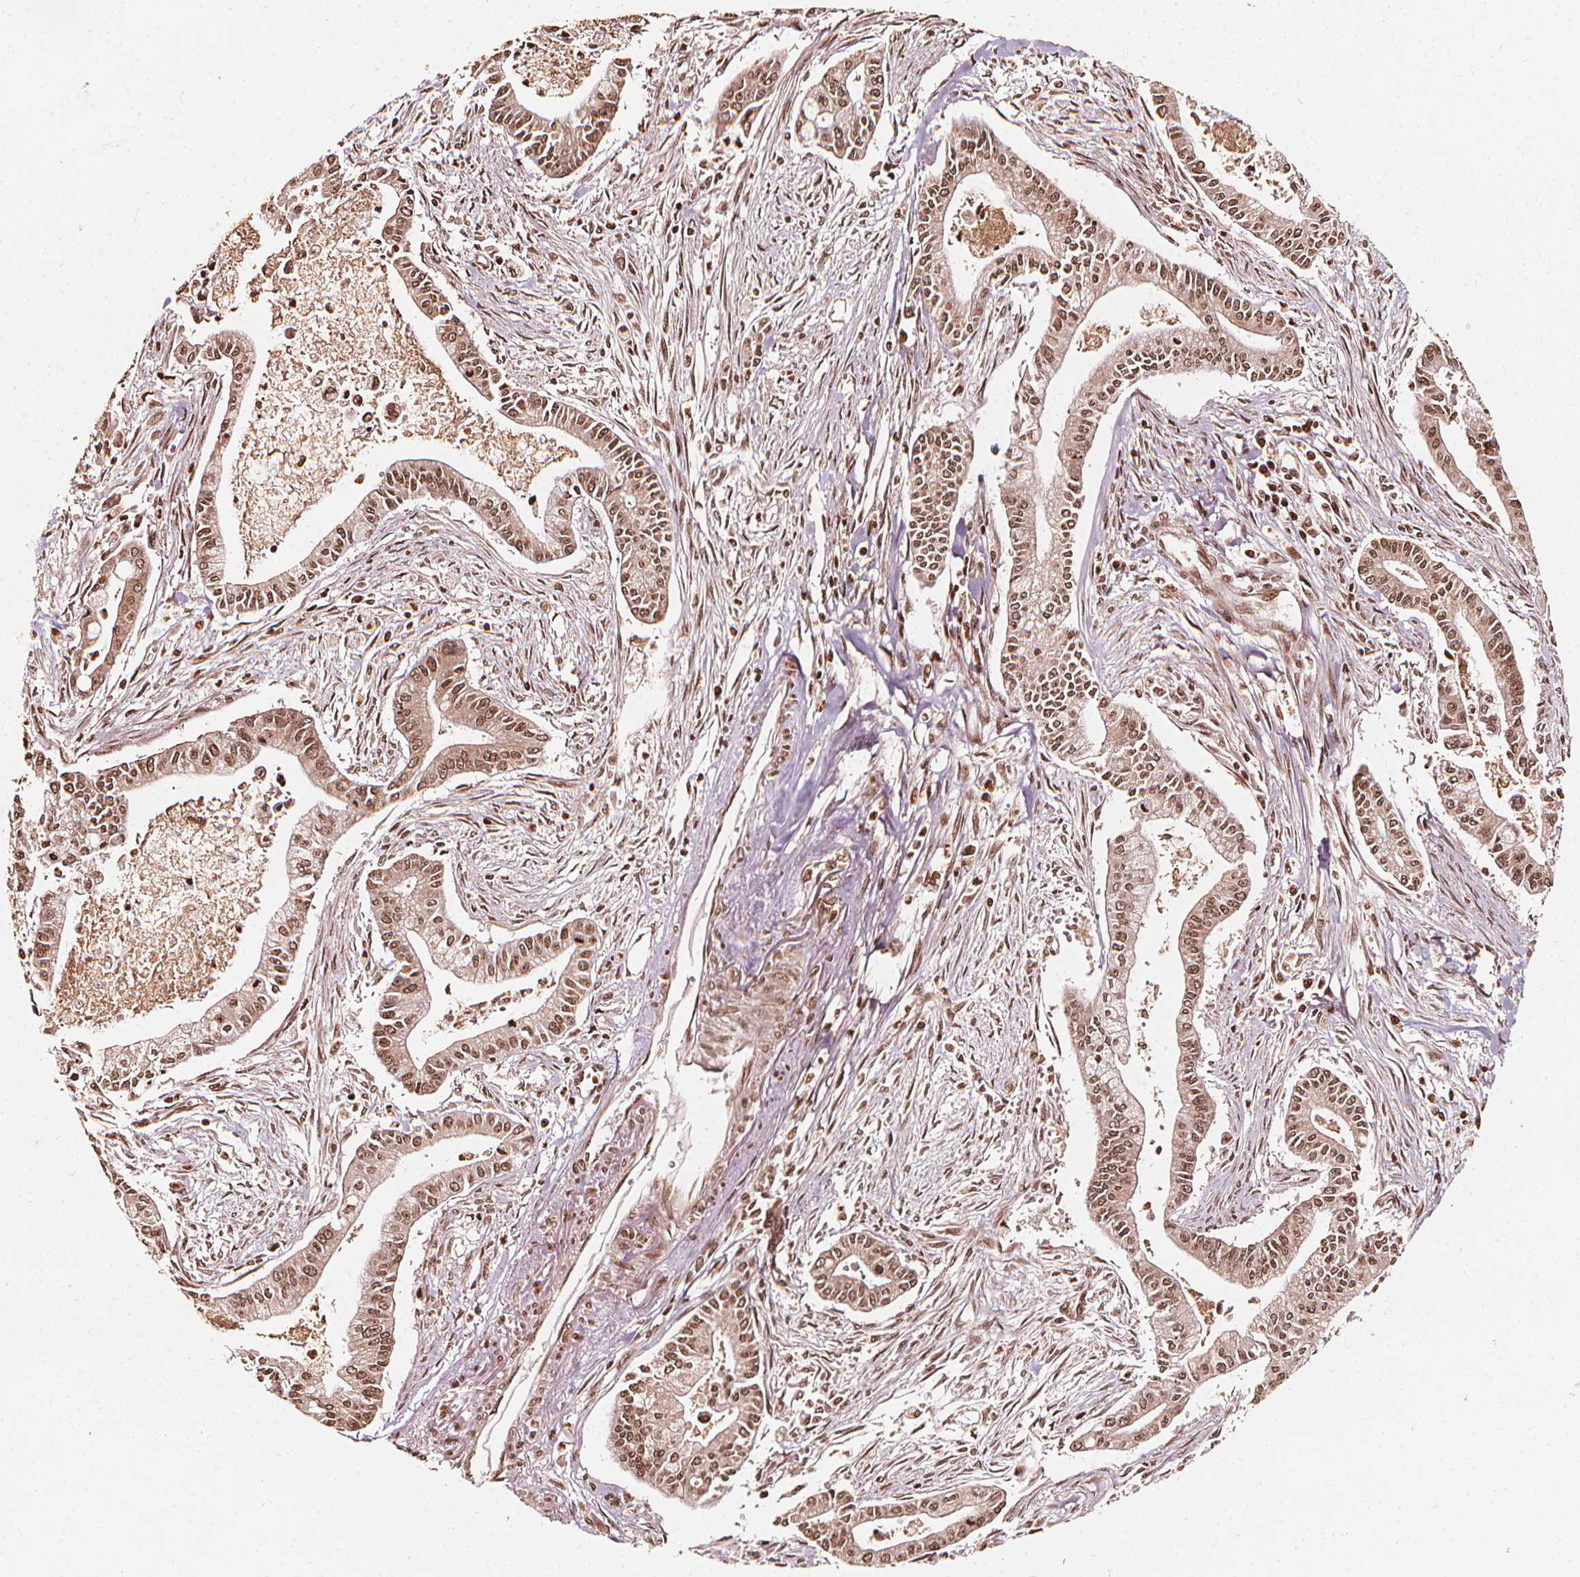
{"staining": {"intensity": "moderate", "quantity": ">75%", "location": "nuclear"}, "tissue": "pancreatic cancer", "cell_type": "Tumor cells", "image_type": "cancer", "snomed": [{"axis": "morphology", "description": "Adenocarcinoma, NOS"}, {"axis": "topography", "description": "Pancreas"}], "caption": "Human pancreatic cancer (adenocarcinoma) stained for a protein (brown) shows moderate nuclear positive expression in approximately >75% of tumor cells.", "gene": "H3C14", "patient": {"sex": "female", "age": 65}}